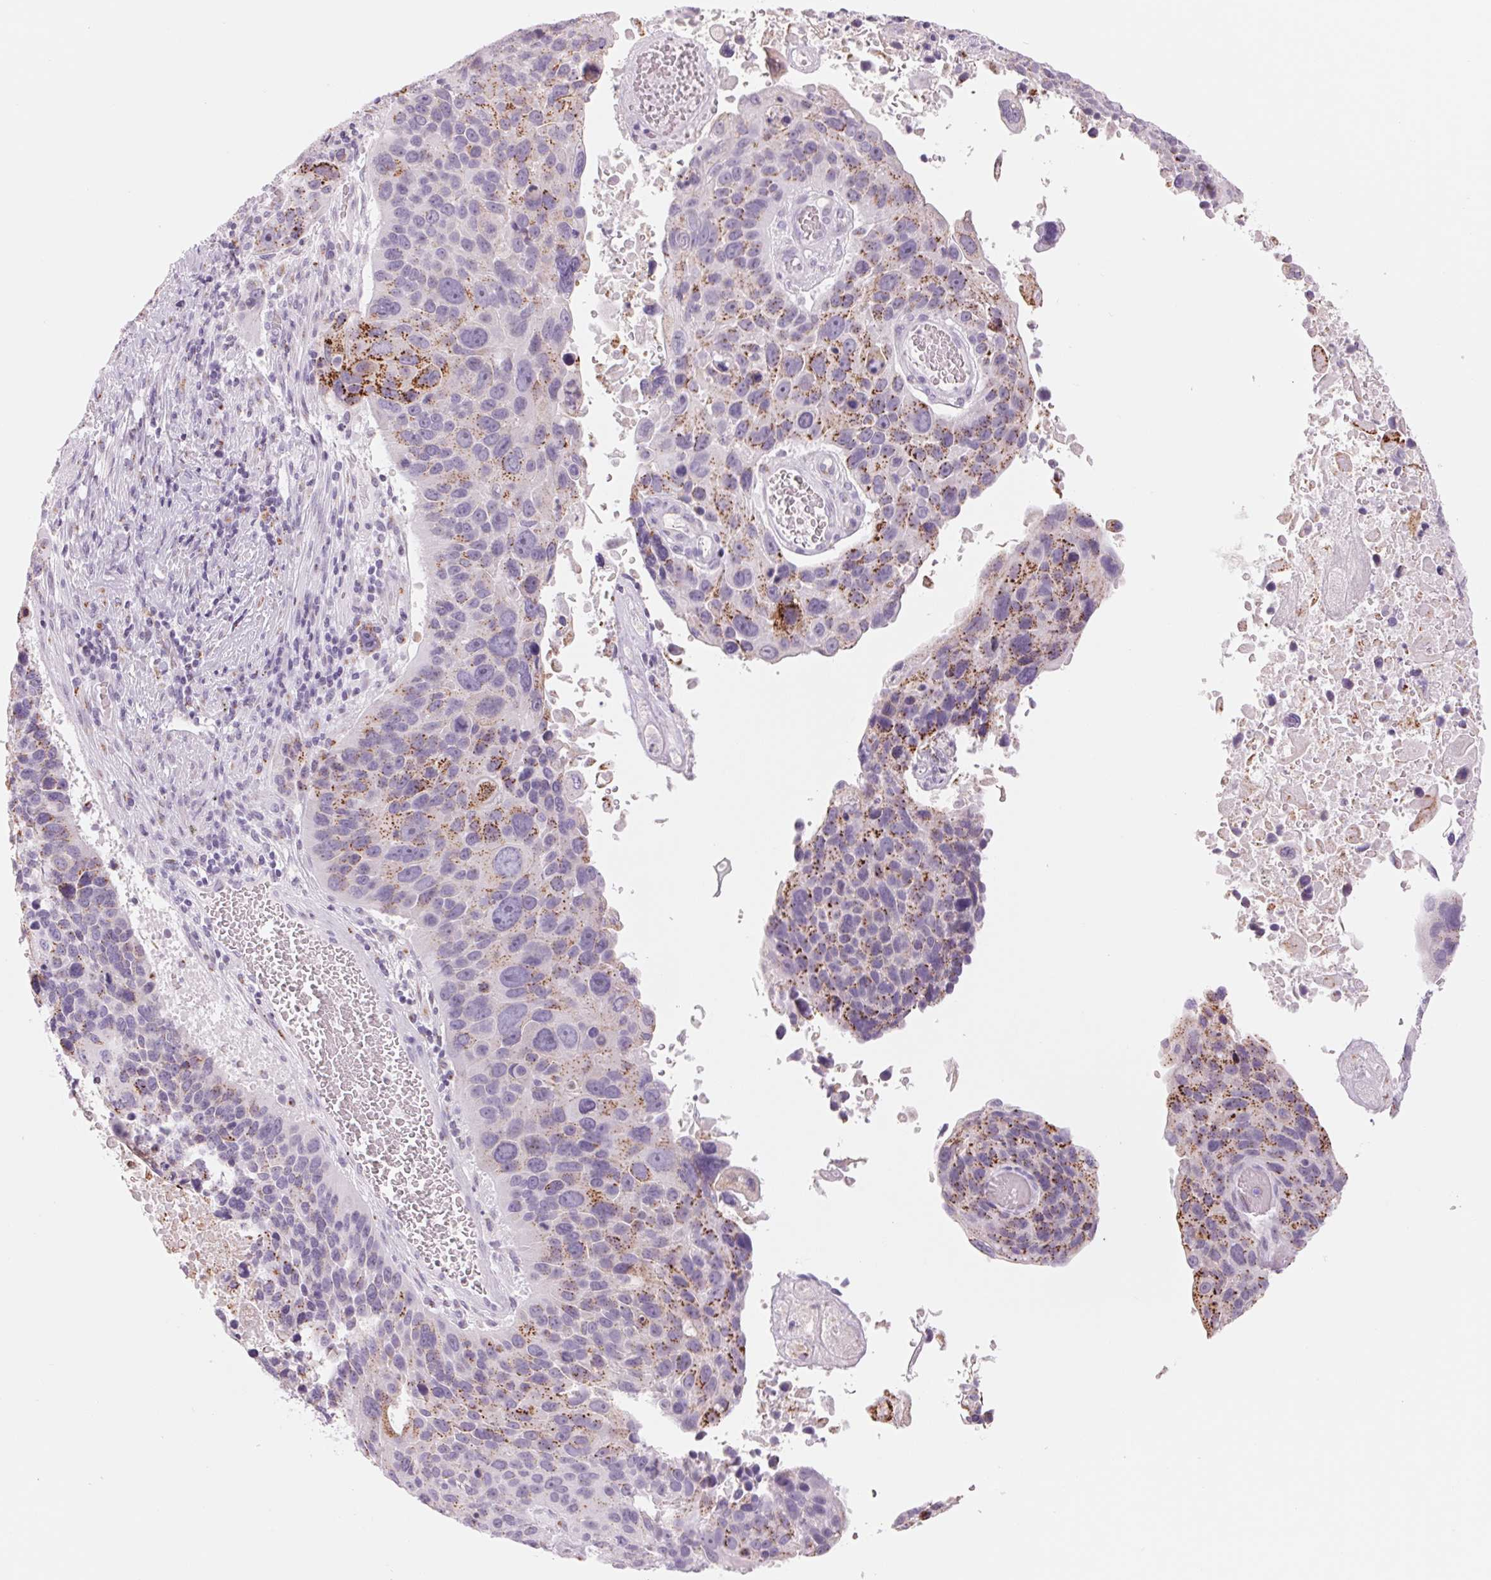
{"staining": {"intensity": "moderate", "quantity": "25%-75%", "location": "cytoplasmic/membranous"}, "tissue": "lung cancer", "cell_type": "Tumor cells", "image_type": "cancer", "snomed": [{"axis": "morphology", "description": "Squamous cell carcinoma, NOS"}, {"axis": "topography", "description": "Lung"}], "caption": "Lung squamous cell carcinoma tissue displays moderate cytoplasmic/membranous expression in about 25%-75% of tumor cells, visualized by immunohistochemistry.", "gene": "GALNT7", "patient": {"sex": "male", "age": 68}}